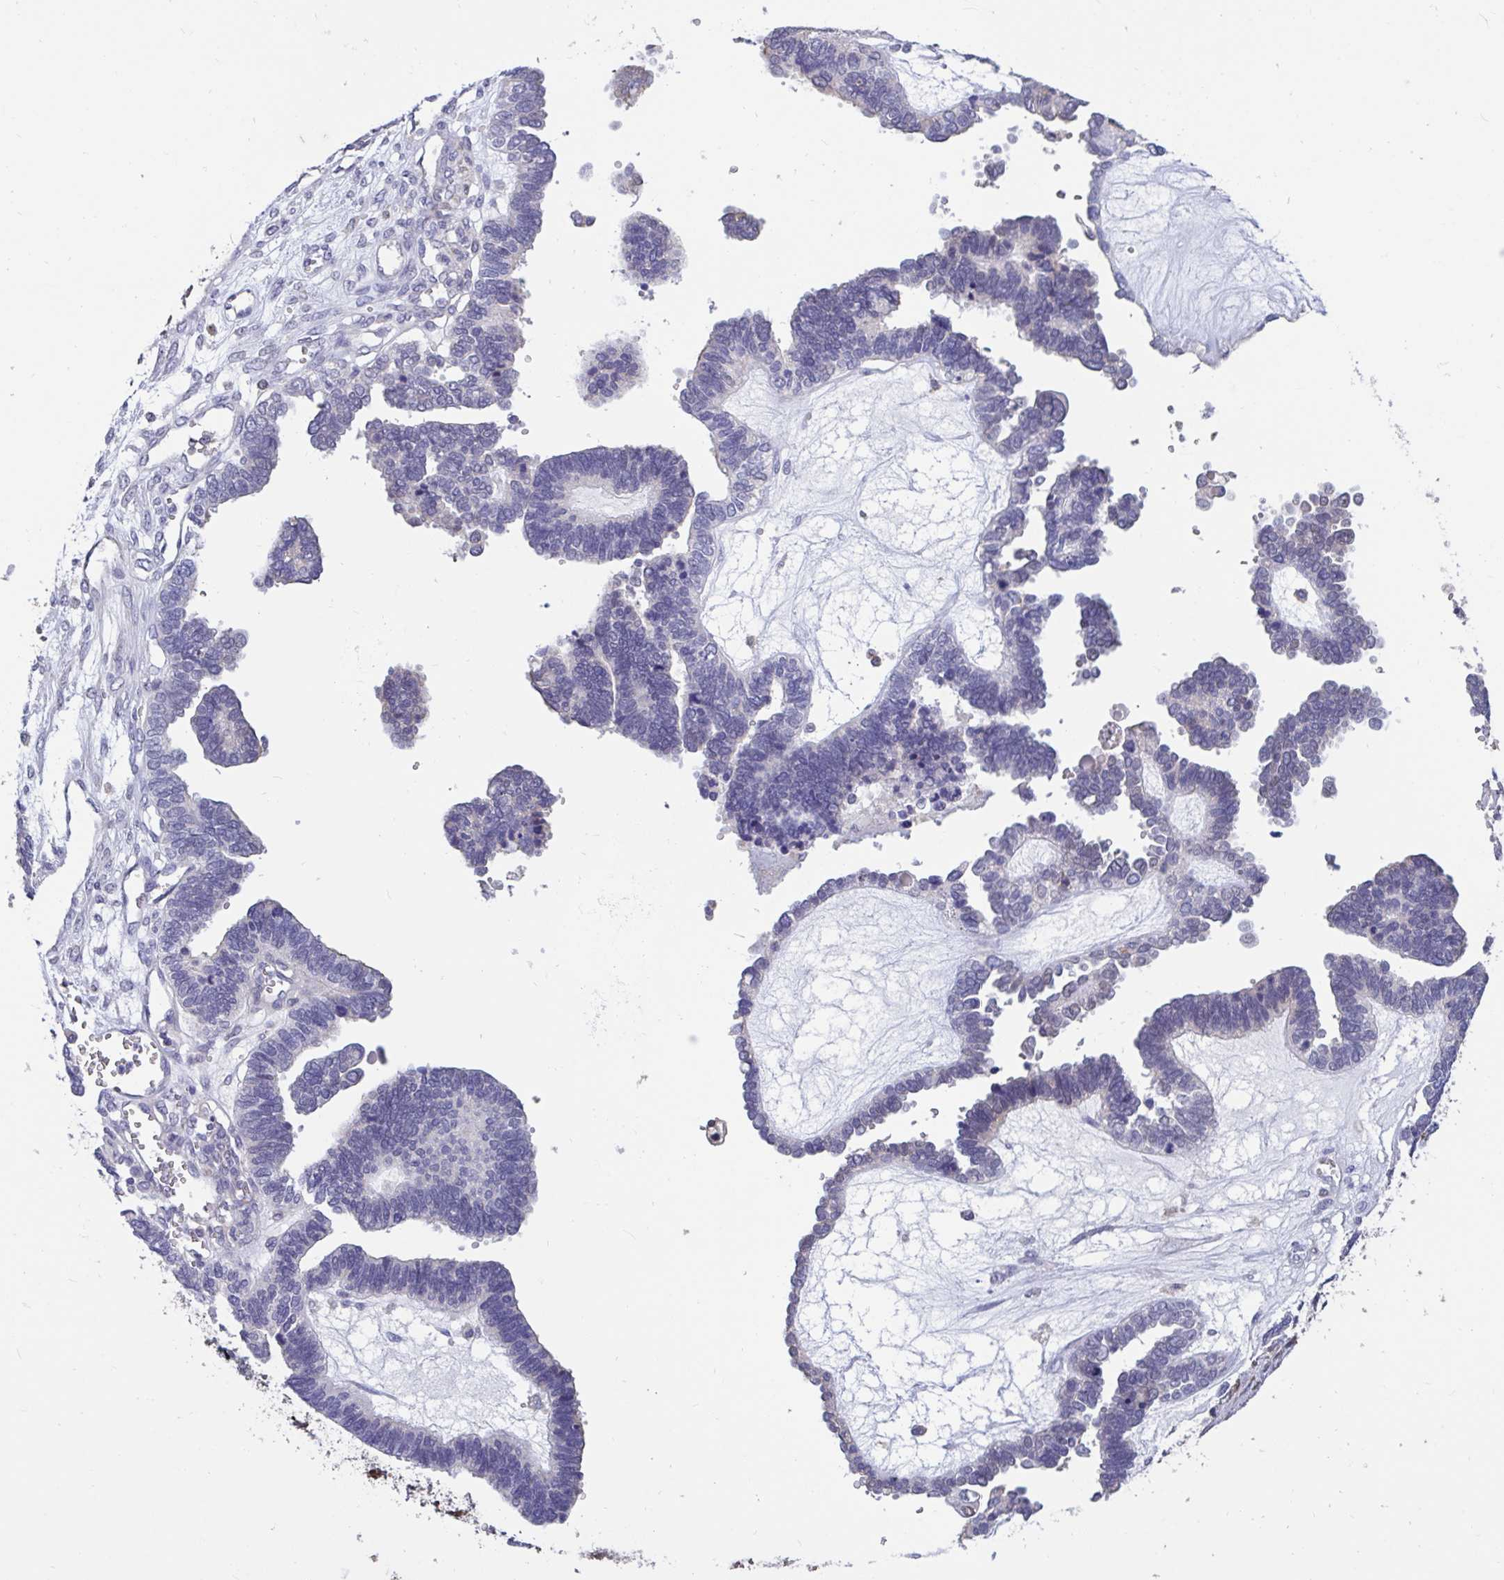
{"staining": {"intensity": "negative", "quantity": "none", "location": "none"}, "tissue": "ovarian cancer", "cell_type": "Tumor cells", "image_type": "cancer", "snomed": [{"axis": "morphology", "description": "Cystadenocarcinoma, serous, NOS"}, {"axis": "topography", "description": "Ovary"}], "caption": "Immunohistochemistry histopathology image of neoplastic tissue: human serous cystadenocarcinoma (ovarian) stained with DAB demonstrates no significant protein expression in tumor cells.", "gene": "DDX39A", "patient": {"sex": "female", "age": 51}}